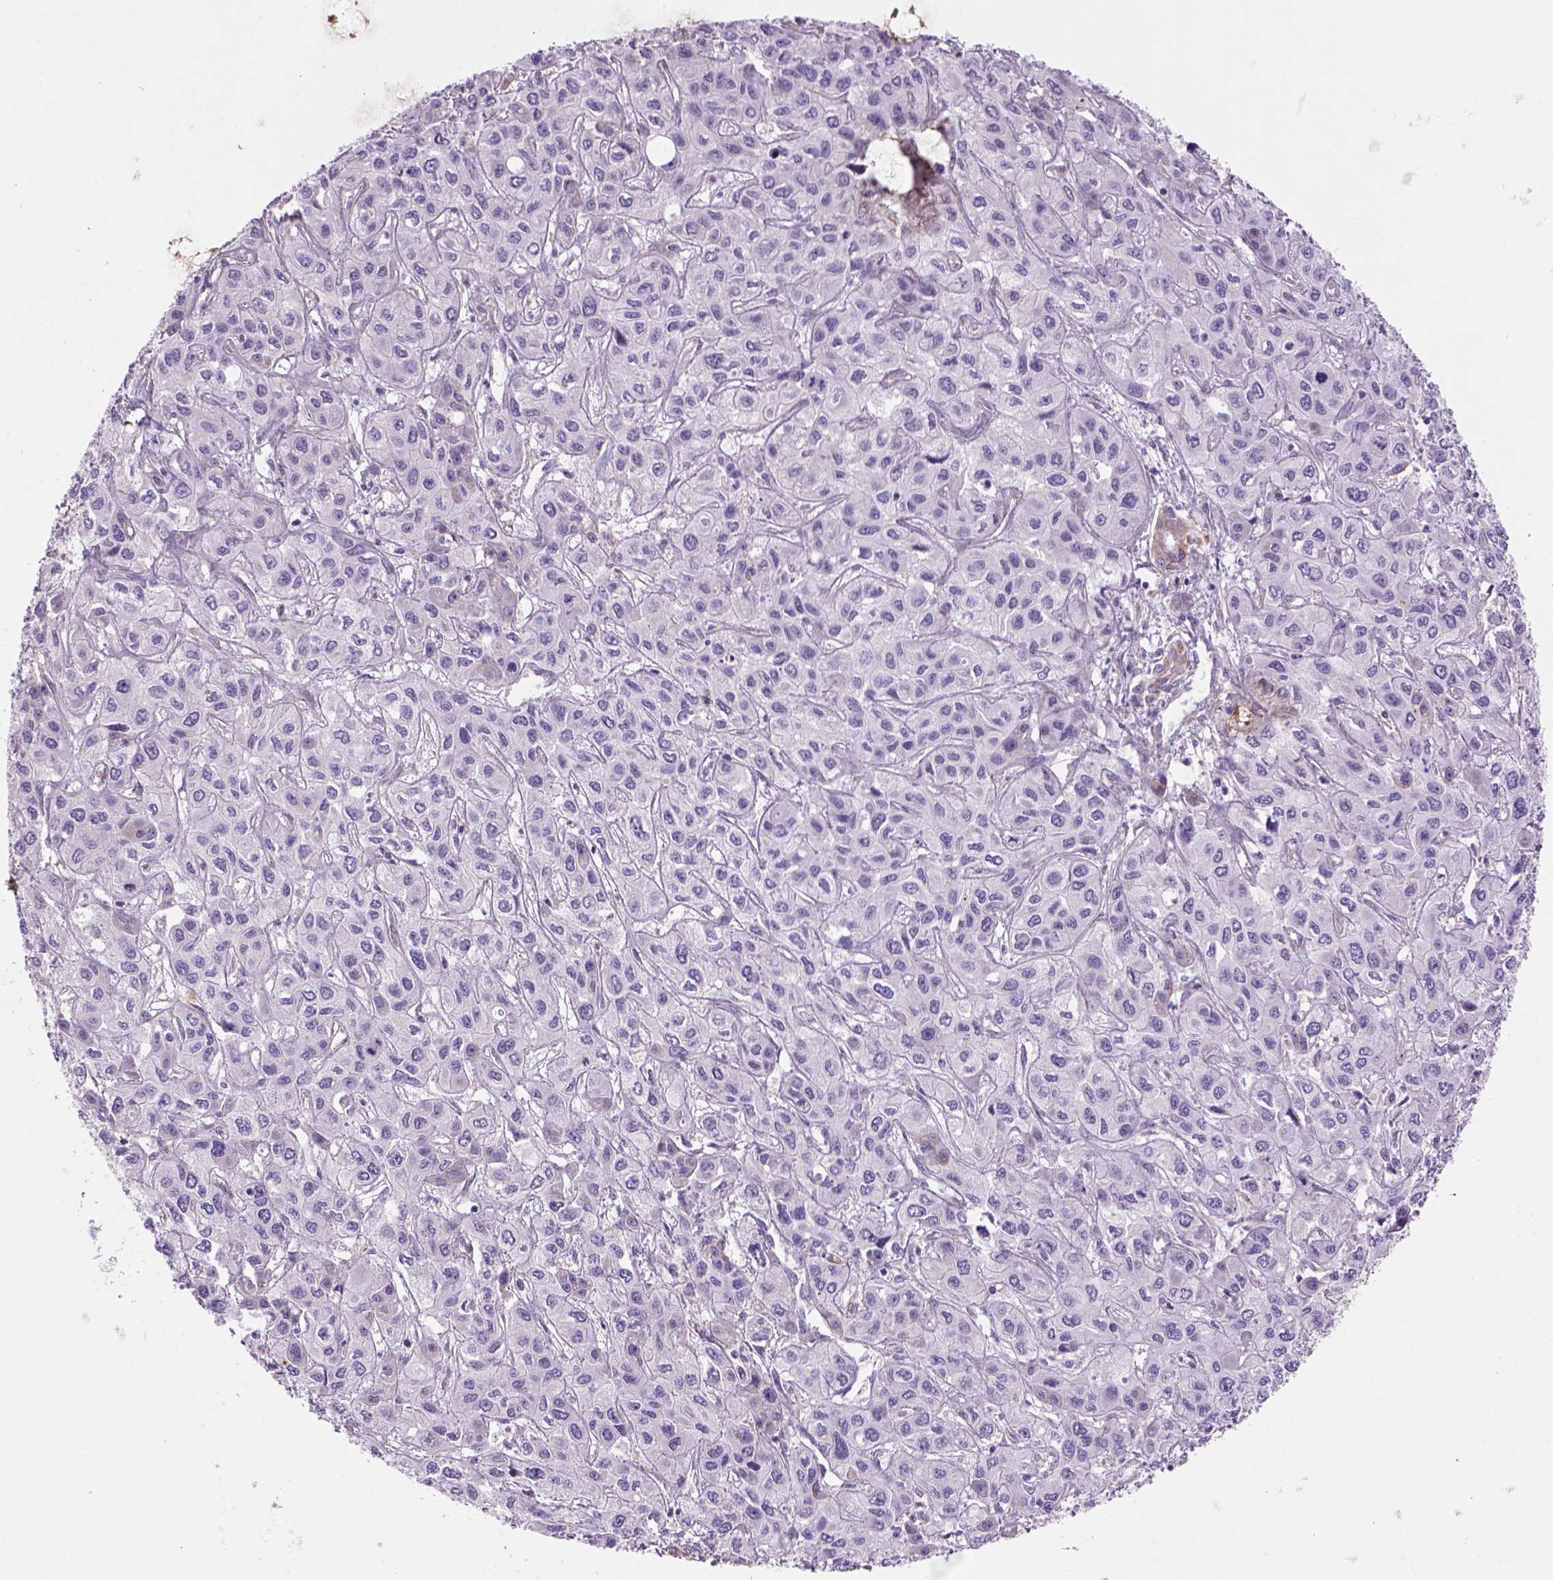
{"staining": {"intensity": "negative", "quantity": "none", "location": "none"}, "tissue": "liver cancer", "cell_type": "Tumor cells", "image_type": "cancer", "snomed": [{"axis": "morphology", "description": "Cholangiocarcinoma"}, {"axis": "topography", "description": "Liver"}], "caption": "An image of liver cancer stained for a protein exhibits no brown staining in tumor cells. (DAB IHC with hematoxylin counter stain).", "gene": "HTRA1", "patient": {"sex": "female", "age": 66}}